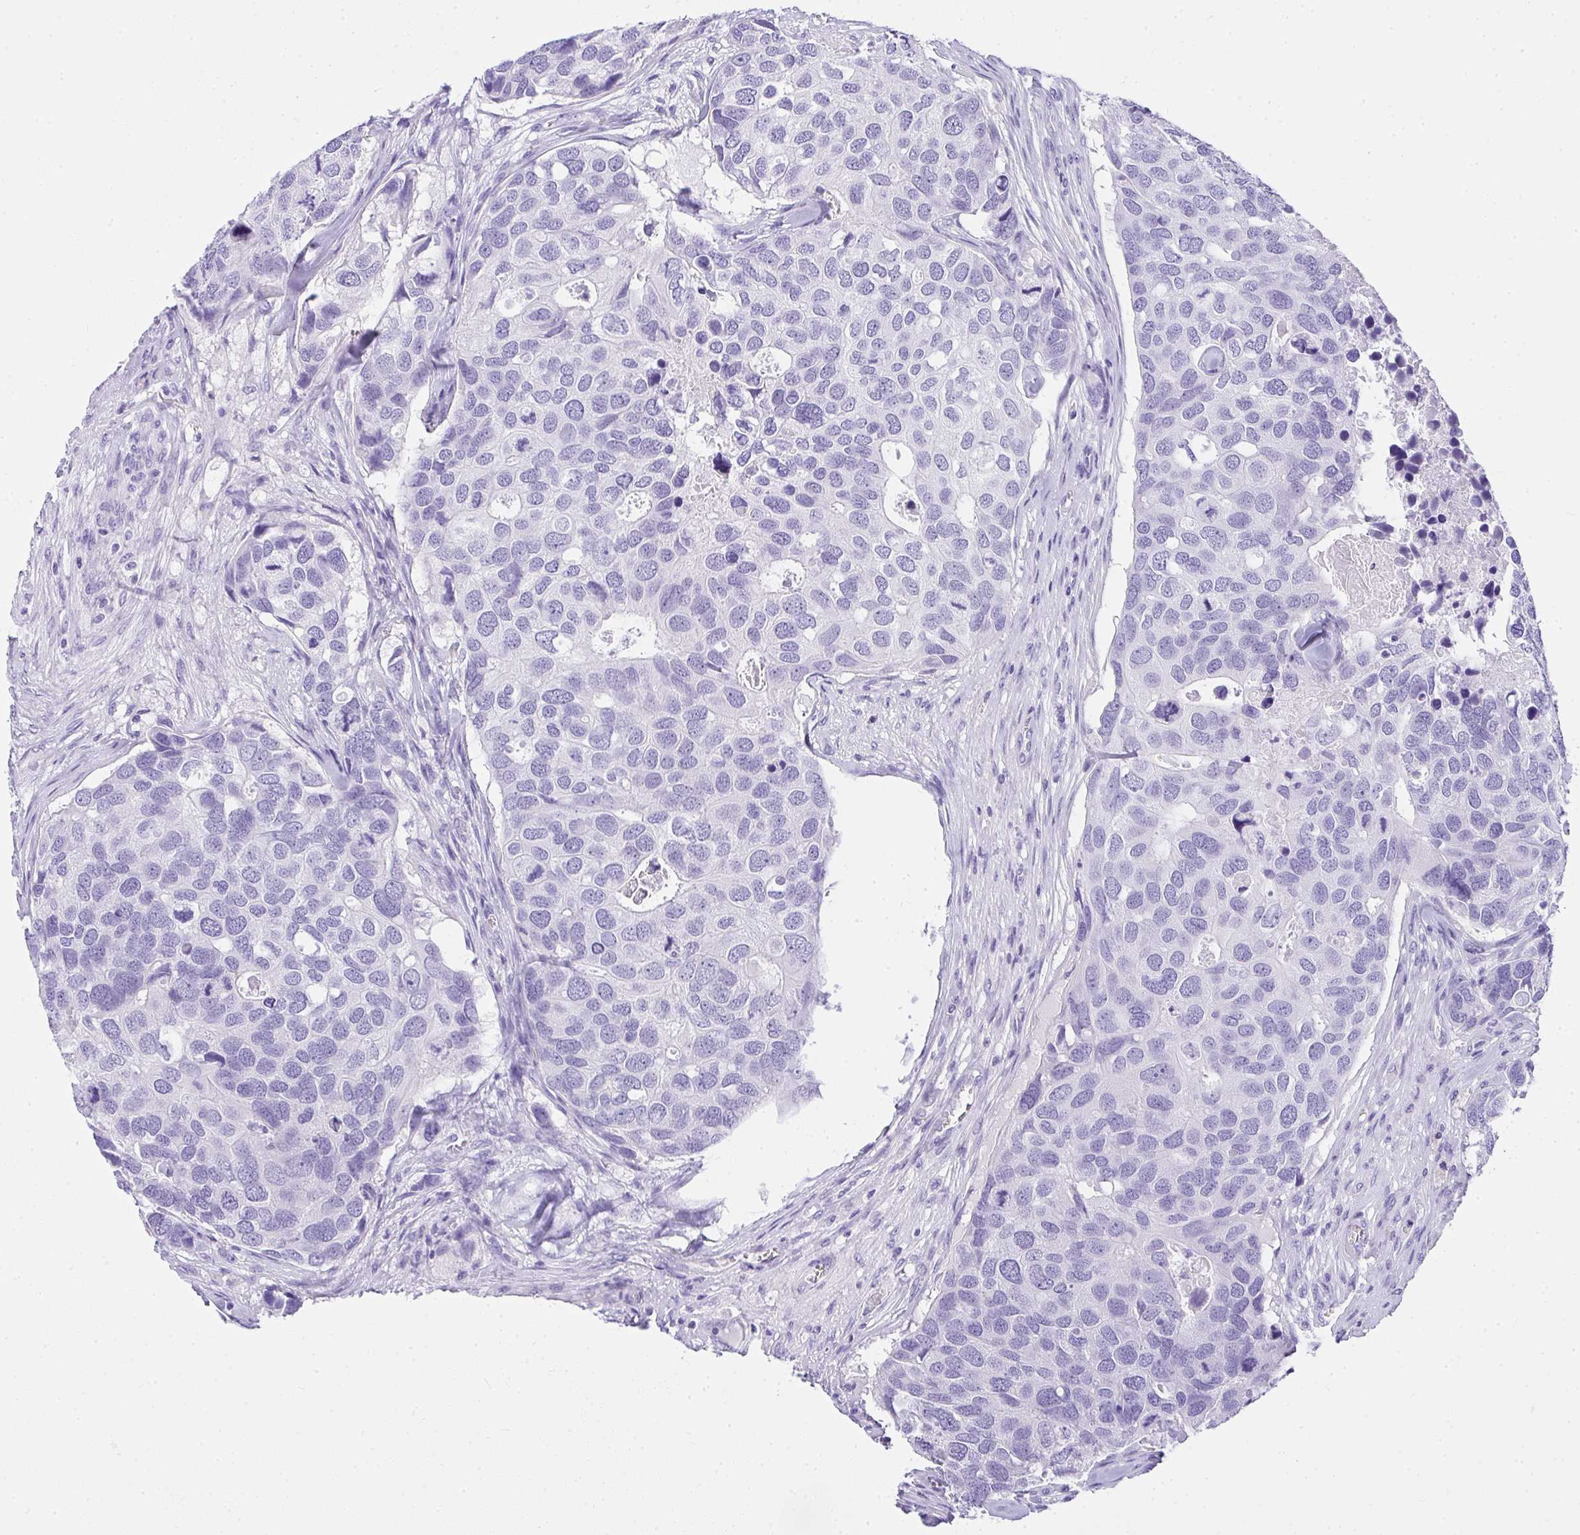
{"staining": {"intensity": "negative", "quantity": "none", "location": "none"}, "tissue": "breast cancer", "cell_type": "Tumor cells", "image_type": "cancer", "snomed": [{"axis": "morphology", "description": "Duct carcinoma"}, {"axis": "topography", "description": "Breast"}], "caption": "Infiltrating ductal carcinoma (breast) was stained to show a protein in brown. There is no significant staining in tumor cells.", "gene": "AVIL", "patient": {"sex": "female", "age": 83}}